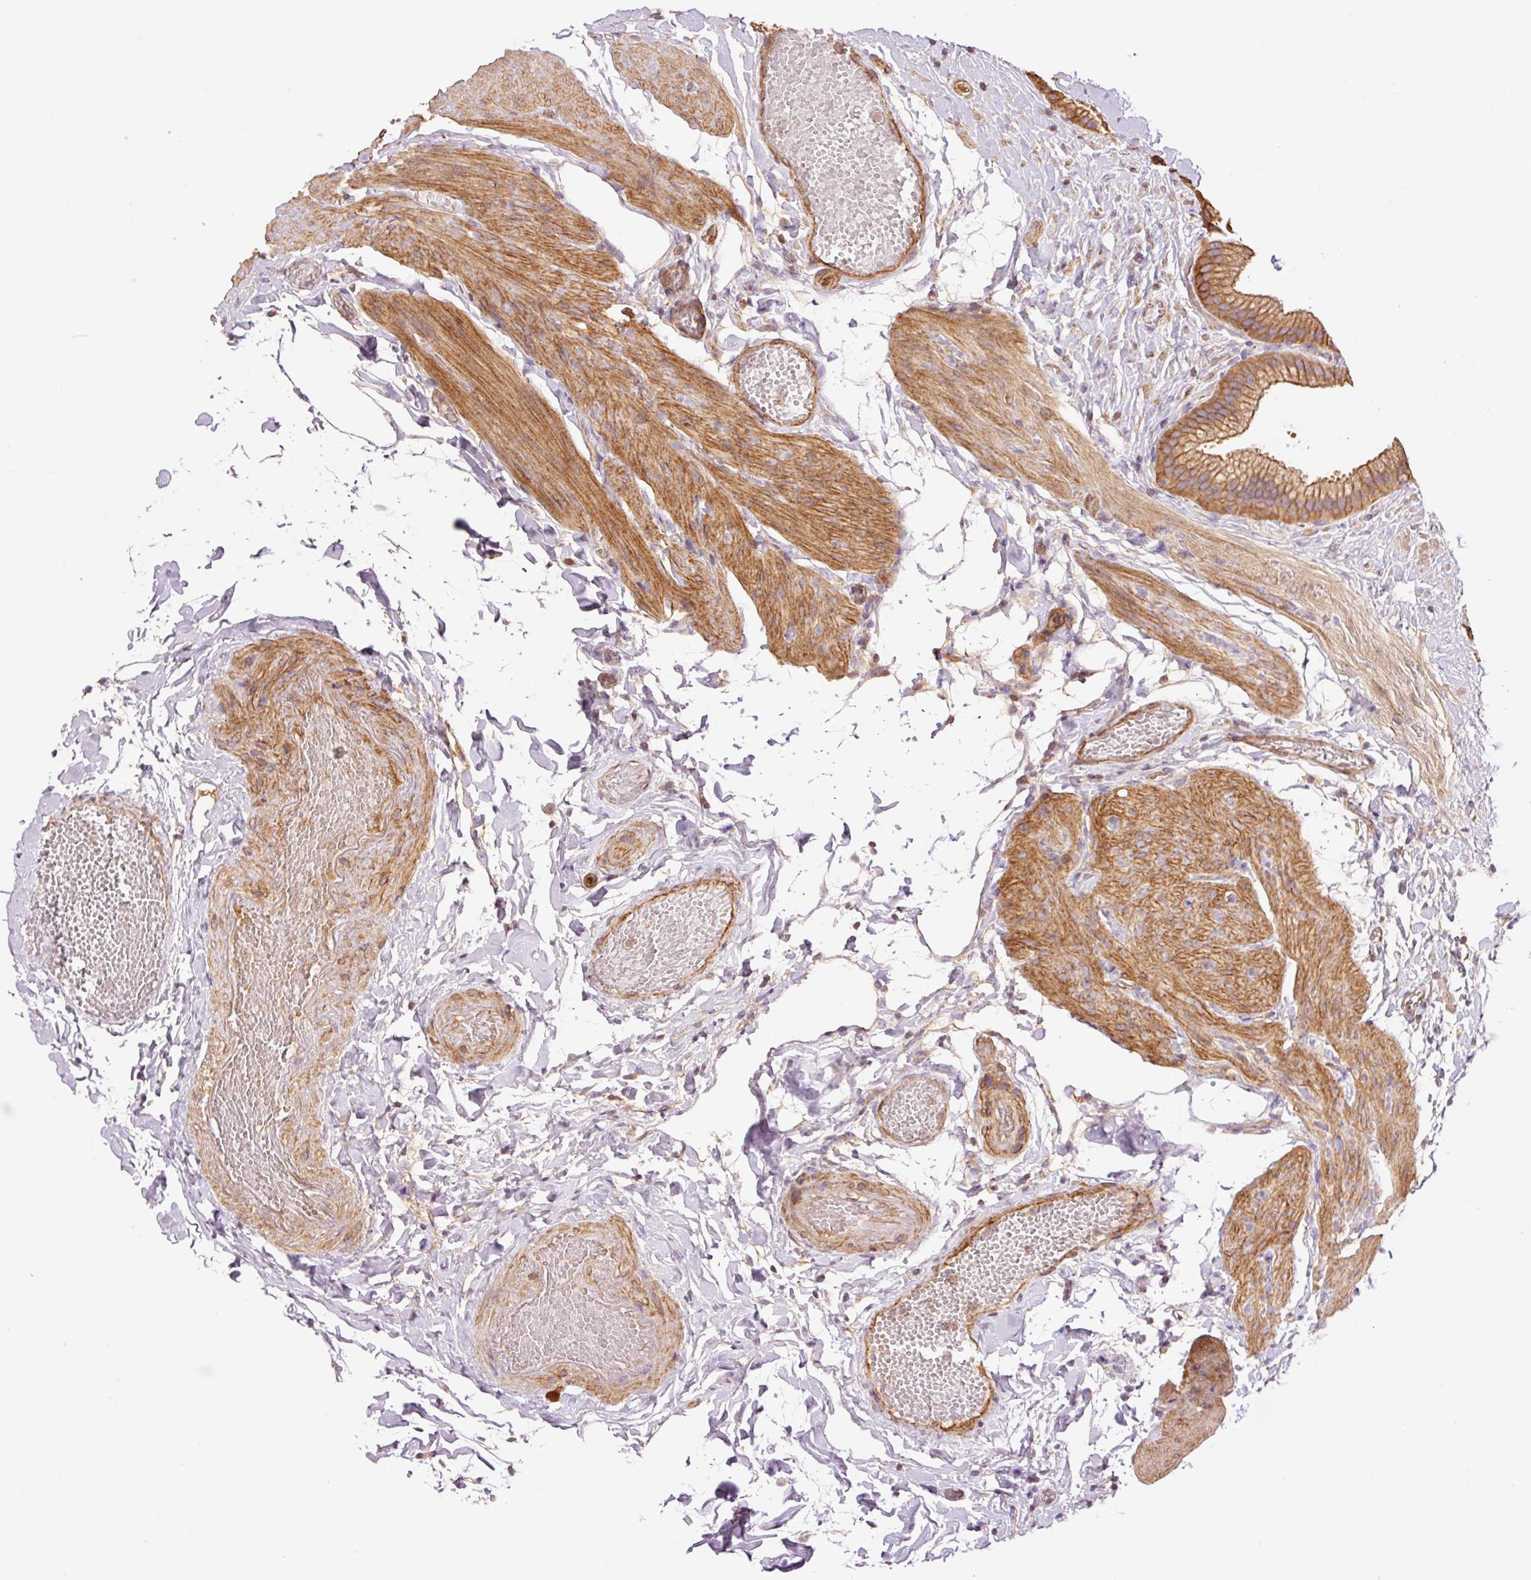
{"staining": {"intensity": "moderate", "quantity": ">75%", "location": "cytoplasmic/membranous"}, "tissue": "gallbladder", "cell_type": "Glandular cells", "image_type": "normal", "snomed": [{"axis": "morphology", "description": "Normal tissue, NOS"}, {"axis": "topography", "description": "Gallbladder"}], "caption": "Immunohistochemistry histopathology image of benign gallbladder: gallbladder stained using IHC reveals medium levels of moderate protein expression localized specifically in the cytoplasmic/membranous of glandular cells, appearing as a cytoplasmic/membranous brown color.", "gene": "PPP1R1B", "patient": {"sex": "female", "age": 63}}